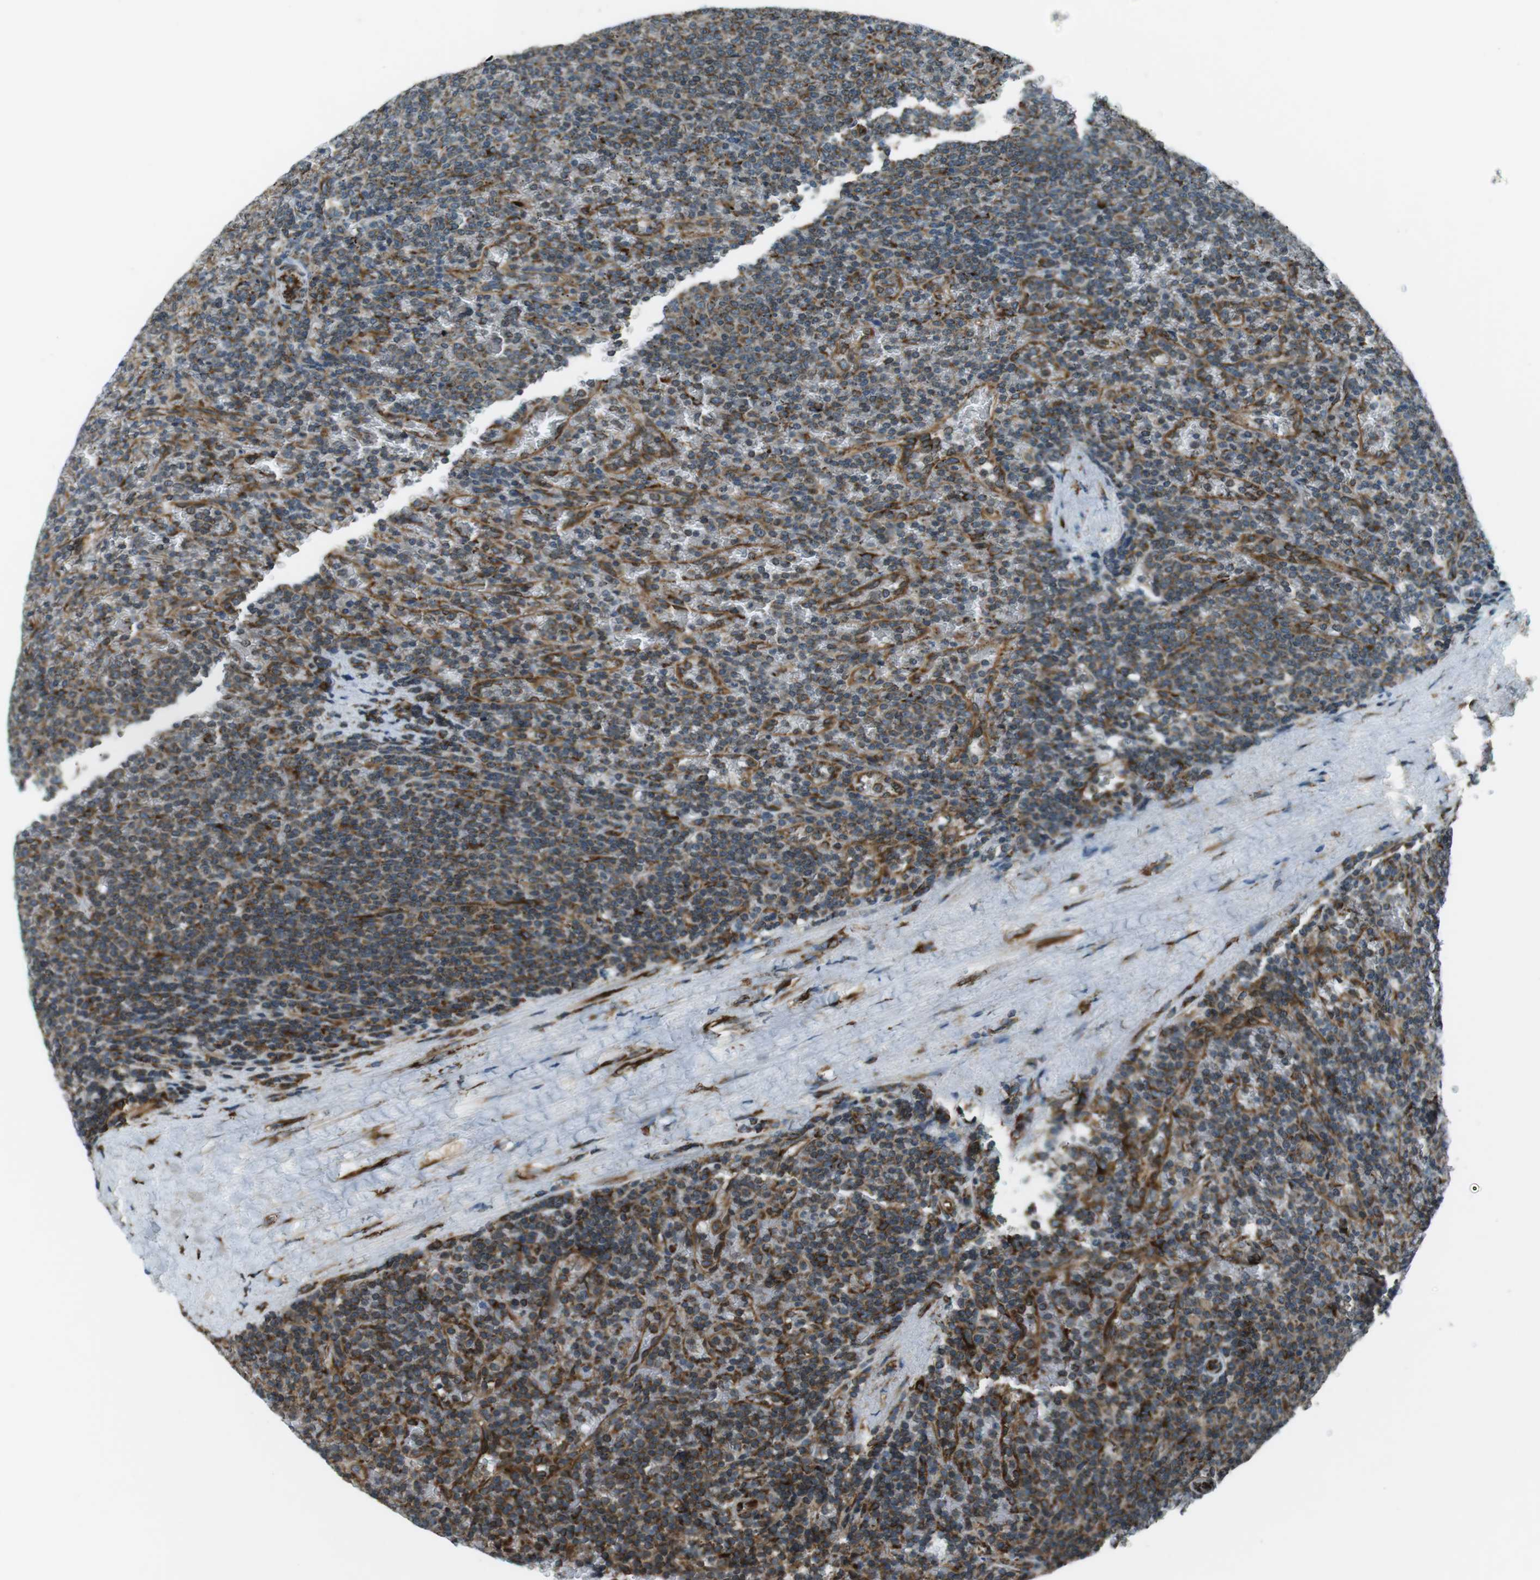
{"staining": {"intensity": "moderate", "quantity": "25%-75%", "location": "cytoplasmic/membranous"}, "tissue": "lymphoma", "cell_type": "Tumor cells", "image_type": "cancer", "snomed": [{"axis": "morphology", "description": "Malignant lymphoma, non-Hodgkin's type, Low grade"}, {"axis": "topography", "description": "Spleen"}], "caption": "The photomicrograph exhibits staining of low-grade malignant lymphoma, non-Hodgkin's type, revealing moderate cytoplasmic/membranous protein positivity (brown color) within tumor cells.", "gene": "KTN1", "patient": {"sex": "female", "age": 77}}